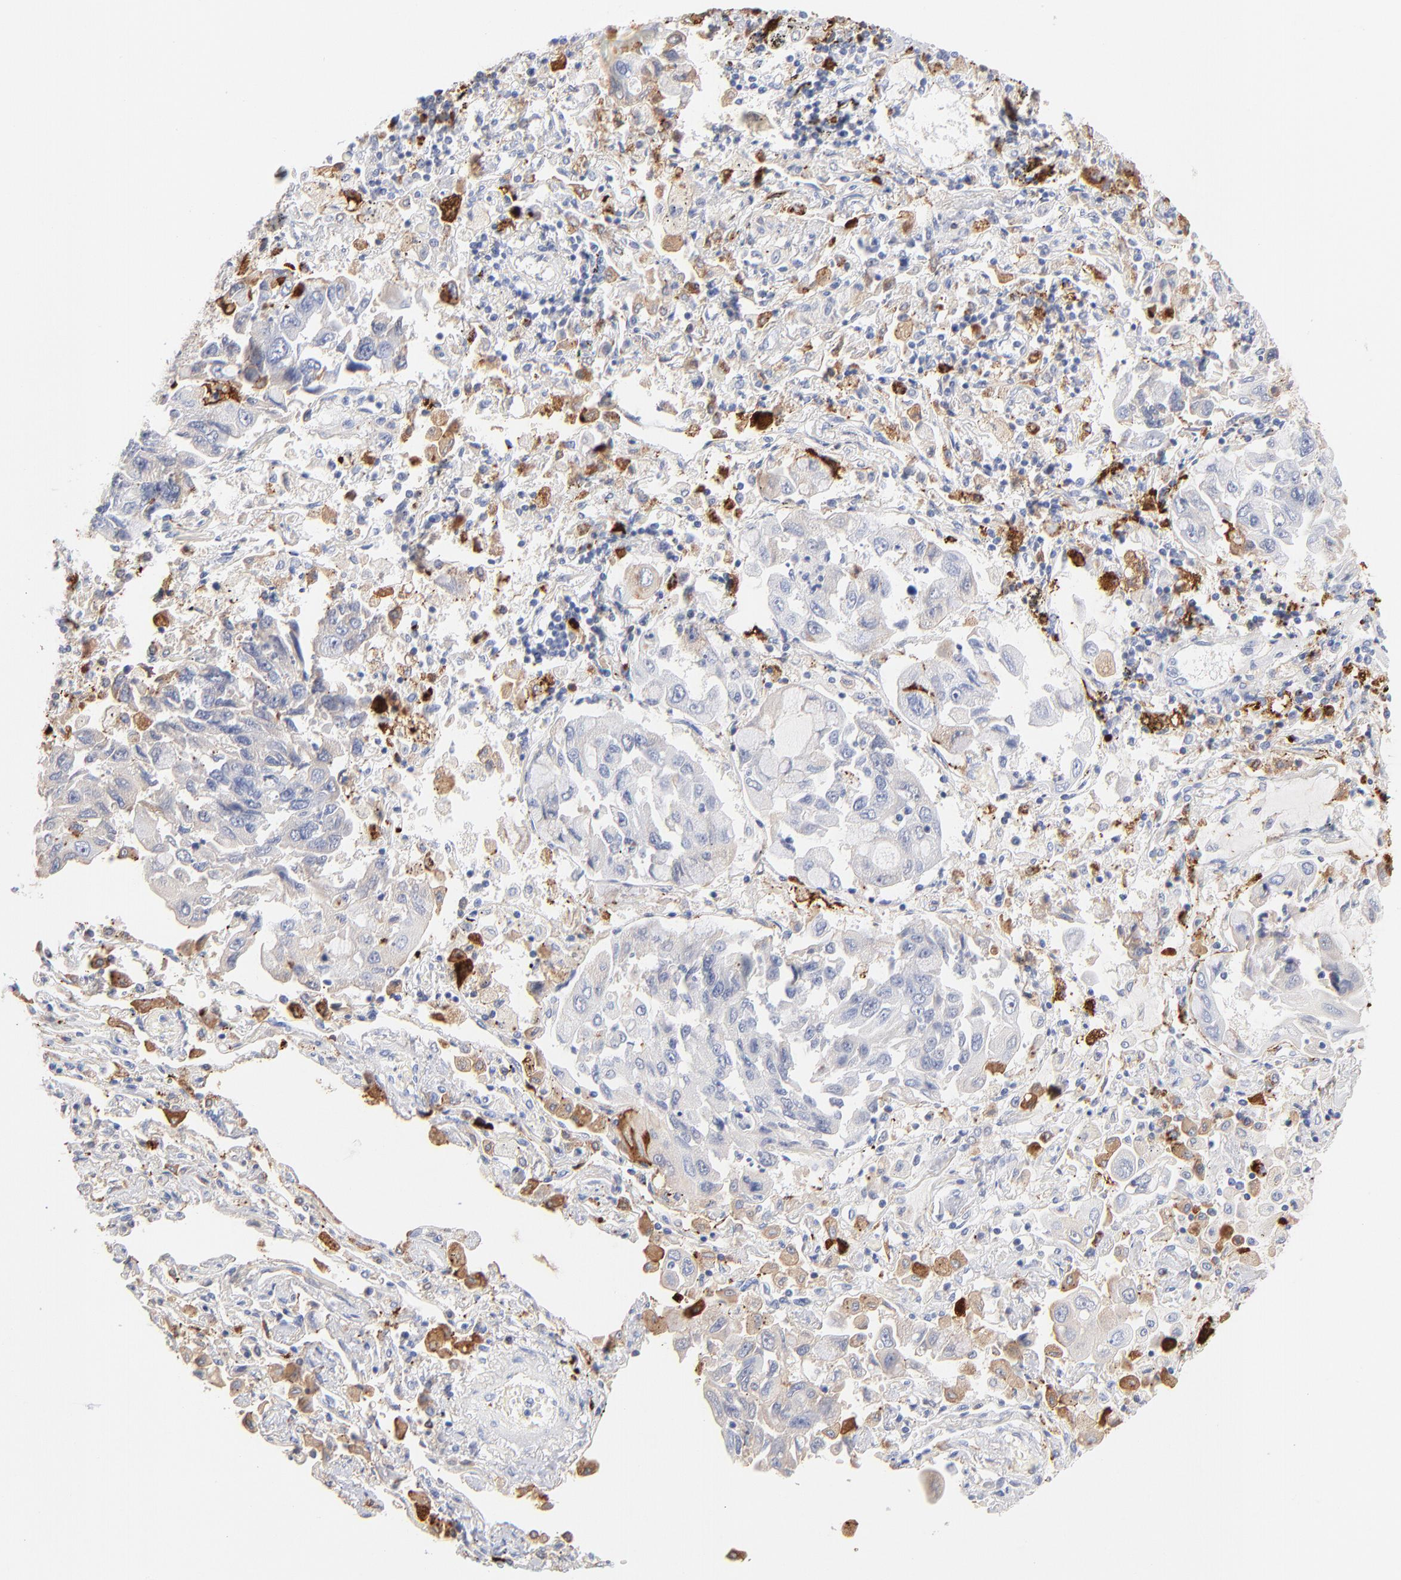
{"staining": {"intensity": "negative", "quantity": "none", "location": "none"}, "tissue": "lung cancer", "cell_type": "Tumor cells", "image_type": "cancer", "snomed": [{"axis": "morphology", "description": "Adenocarcinoma, NOS"}, {"axis": "topography", "description": "Lung"}], "caption": "A high-resolution image shows immunohistochemistry staining of adenocarcinoma (lung), which reveals no significant positivity in tumor cells.", "gene": "APOH", "patient": {"sex": "male", "age": 64}}